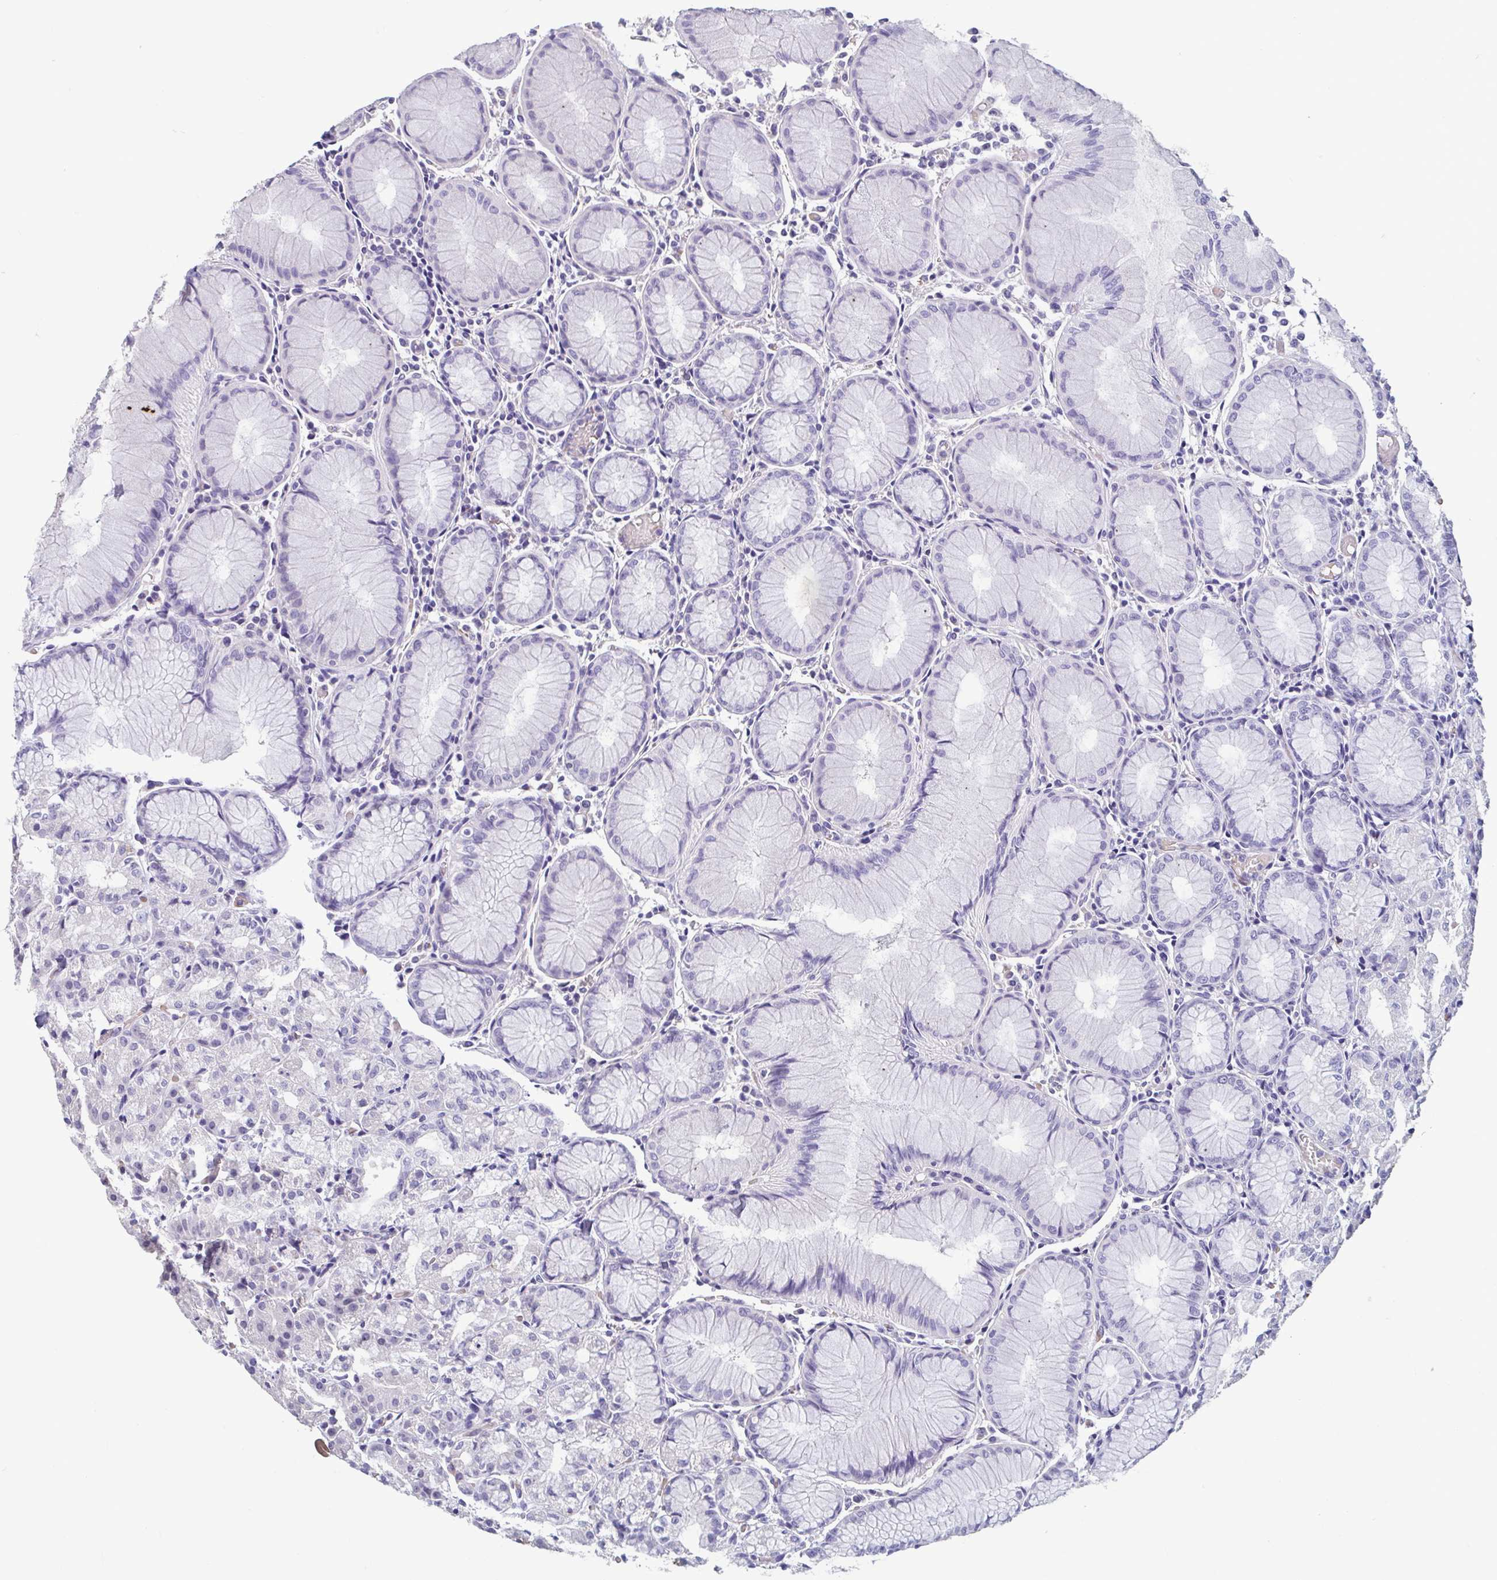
{"staining": {"intensity": "negative", "quantity": "none", "location": "none"}, "tissue": "stomach", "cell_type": "Glandular cells", "image_type": "normal", "snomed": [{"axis": "morphology", "description": "Normal tissue, NOS"}, {"axis": "topography", "description": "Stomach"}], "caption": "Immunohistochemistry histopathology image of unremarkable human stomach stained for a protein (brown), which reveals no positivity in glandular cells. The staining was performed using DAB to visualize the protein expression in brown, while the nuclei were stained in blue with hematoxylin (Magnification: 20x).", "gene": "MORC4", "patient": {"sex": "female", "age": 57}}